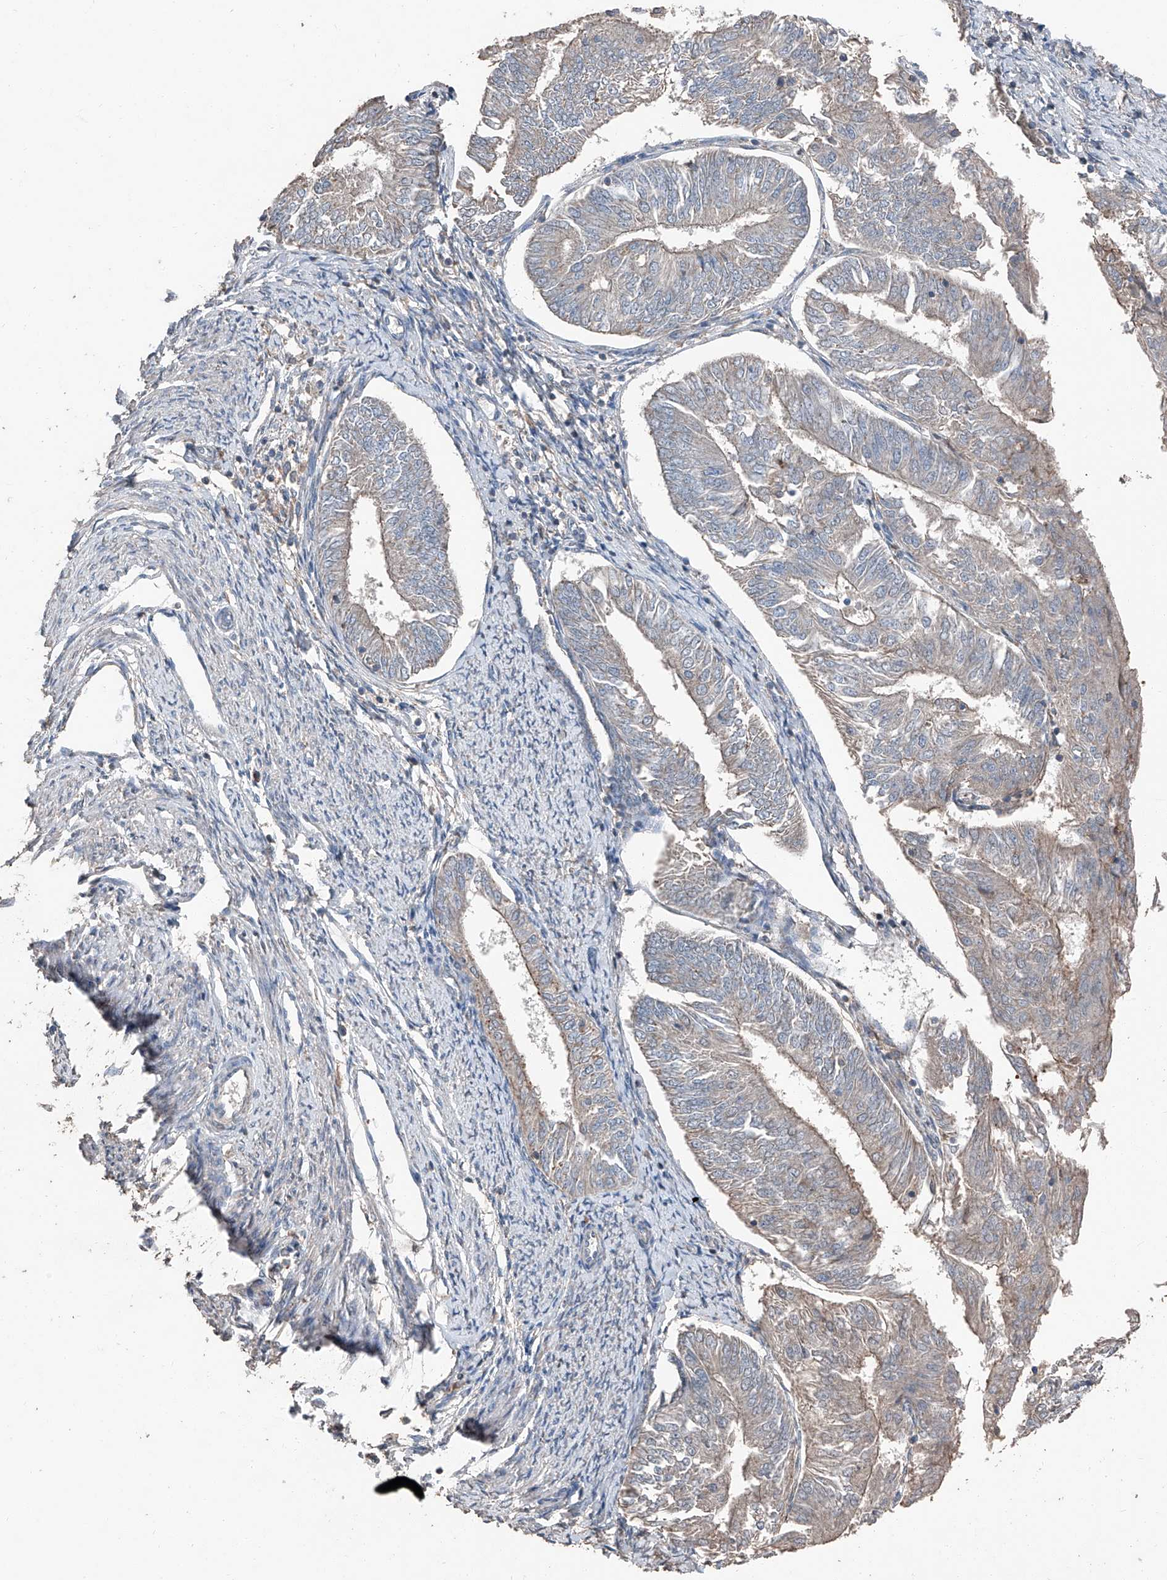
{"staining": {"intensity": "weak", "quantity": "<25%", "location": "cytoplasmic/membranous"}, "tissue": "endometrial cancer", "cell_type": "Tumor cells", "image_type": "cancer", "snomed": [{"axis": "morphology", "description": "Adenocarcinoma, NOS"}, {"axis": "topography", "description": "Endometrium"}], "caption": "This is a photomicrograph of immunohistochemistry staining of endometrial cancer, which shows no expression in tumor cells.", "gene": "MAMLD1", "patient": {"sex": "female", "age": 58}}